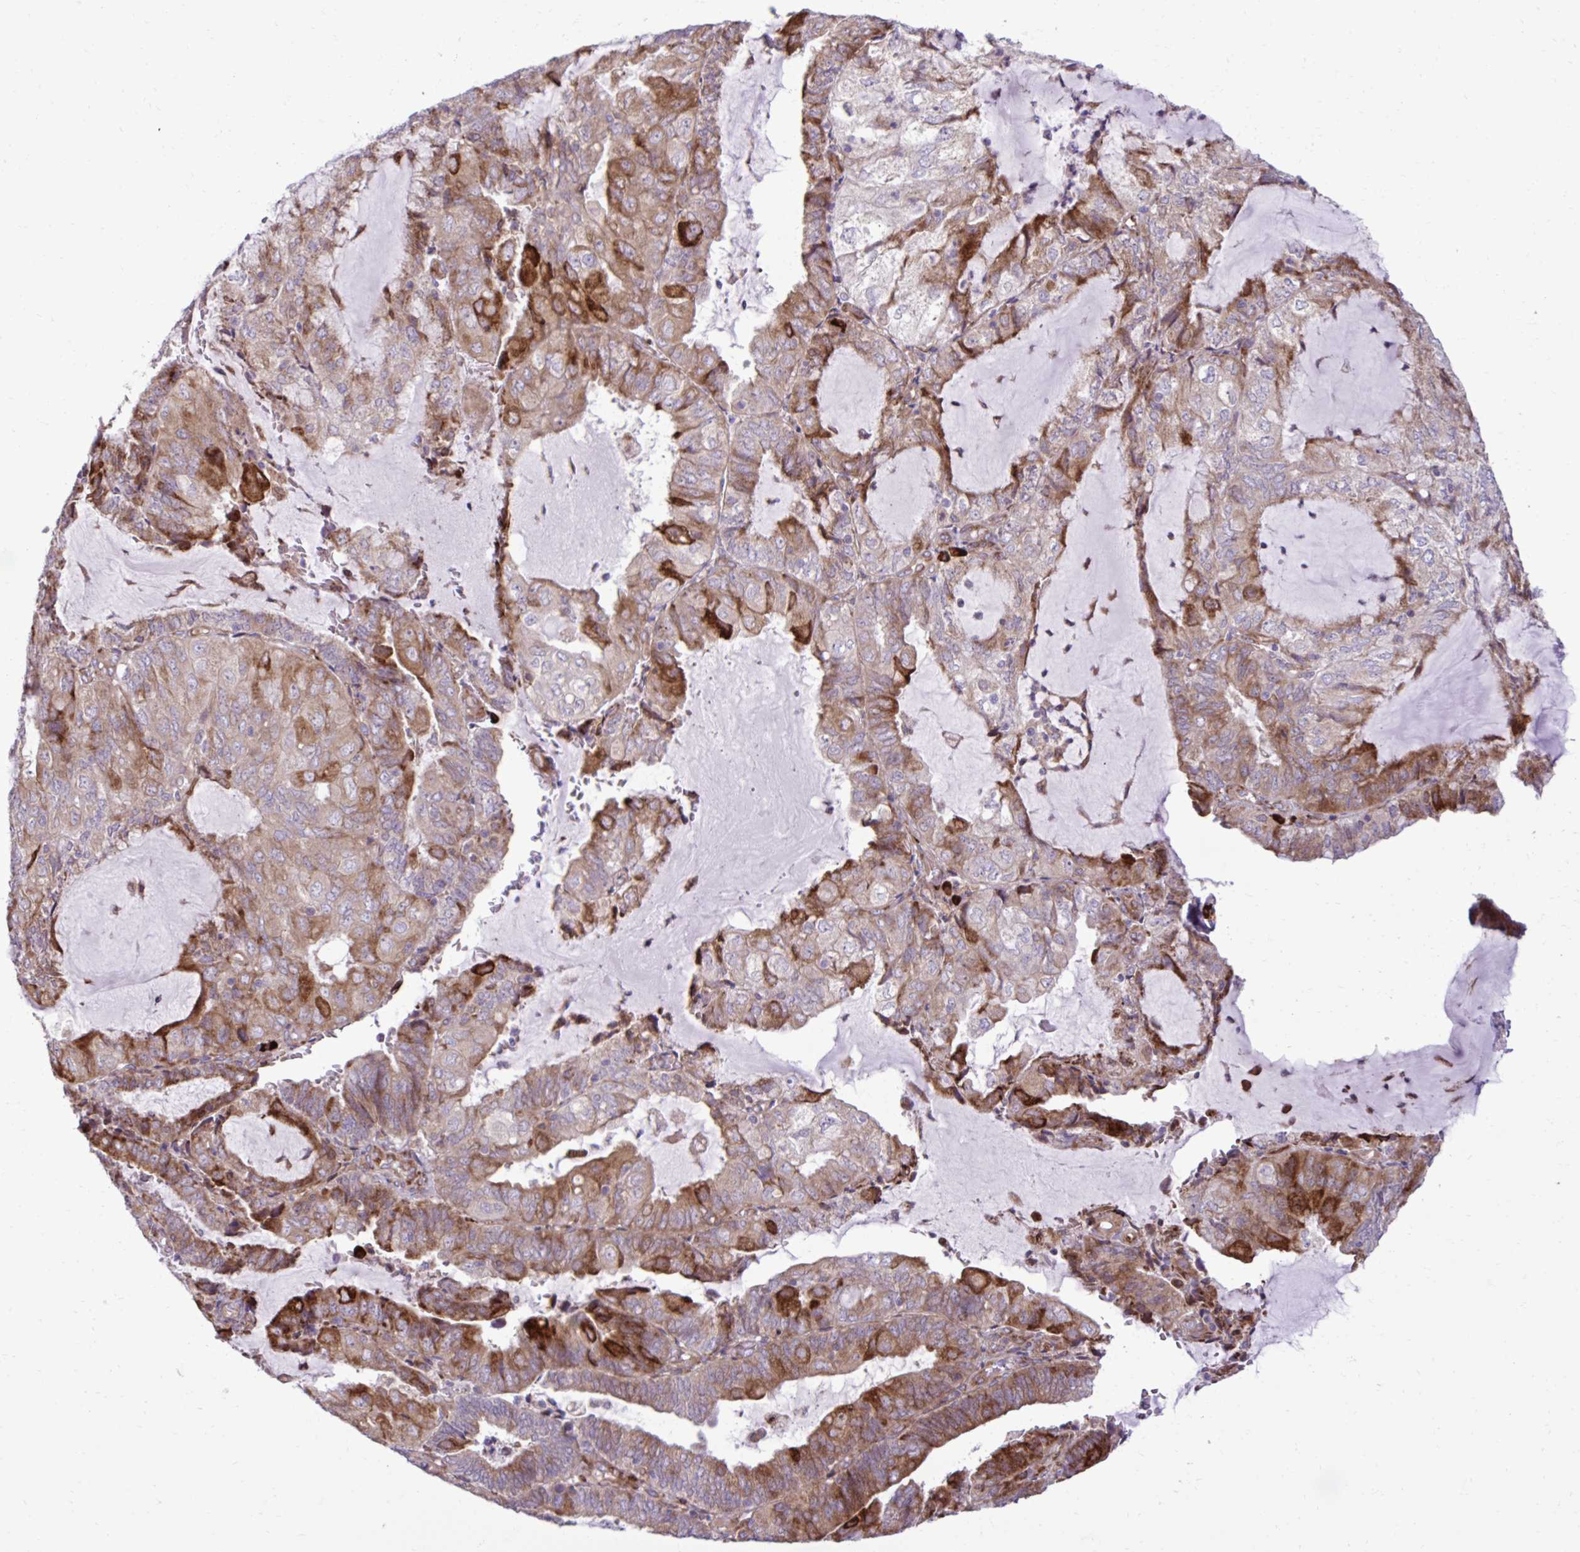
{"staining": {"intensity": "moderate", "quantity": "25%-75%", "location": "cytoplasmic/membranous"}, "tissue": "endometrial cancer", "cell_type": "Tumor cells", "image_type": "cancer", "snomed": [{"axis": "morphology", "description": "Adenocarcinoma, NOS"}, {"axis": "topography", "description": "Endometrium"}], "caption": "An image showing moderate cytoplasmic/membranous positivity in about 25%-75% of tumor cells in endometrial cancer (adenocarcinoma), as visualized by brown immunohistochemical staining.", "gene": "LIMS1", "patient": {"sex": "female", "age": 81}}